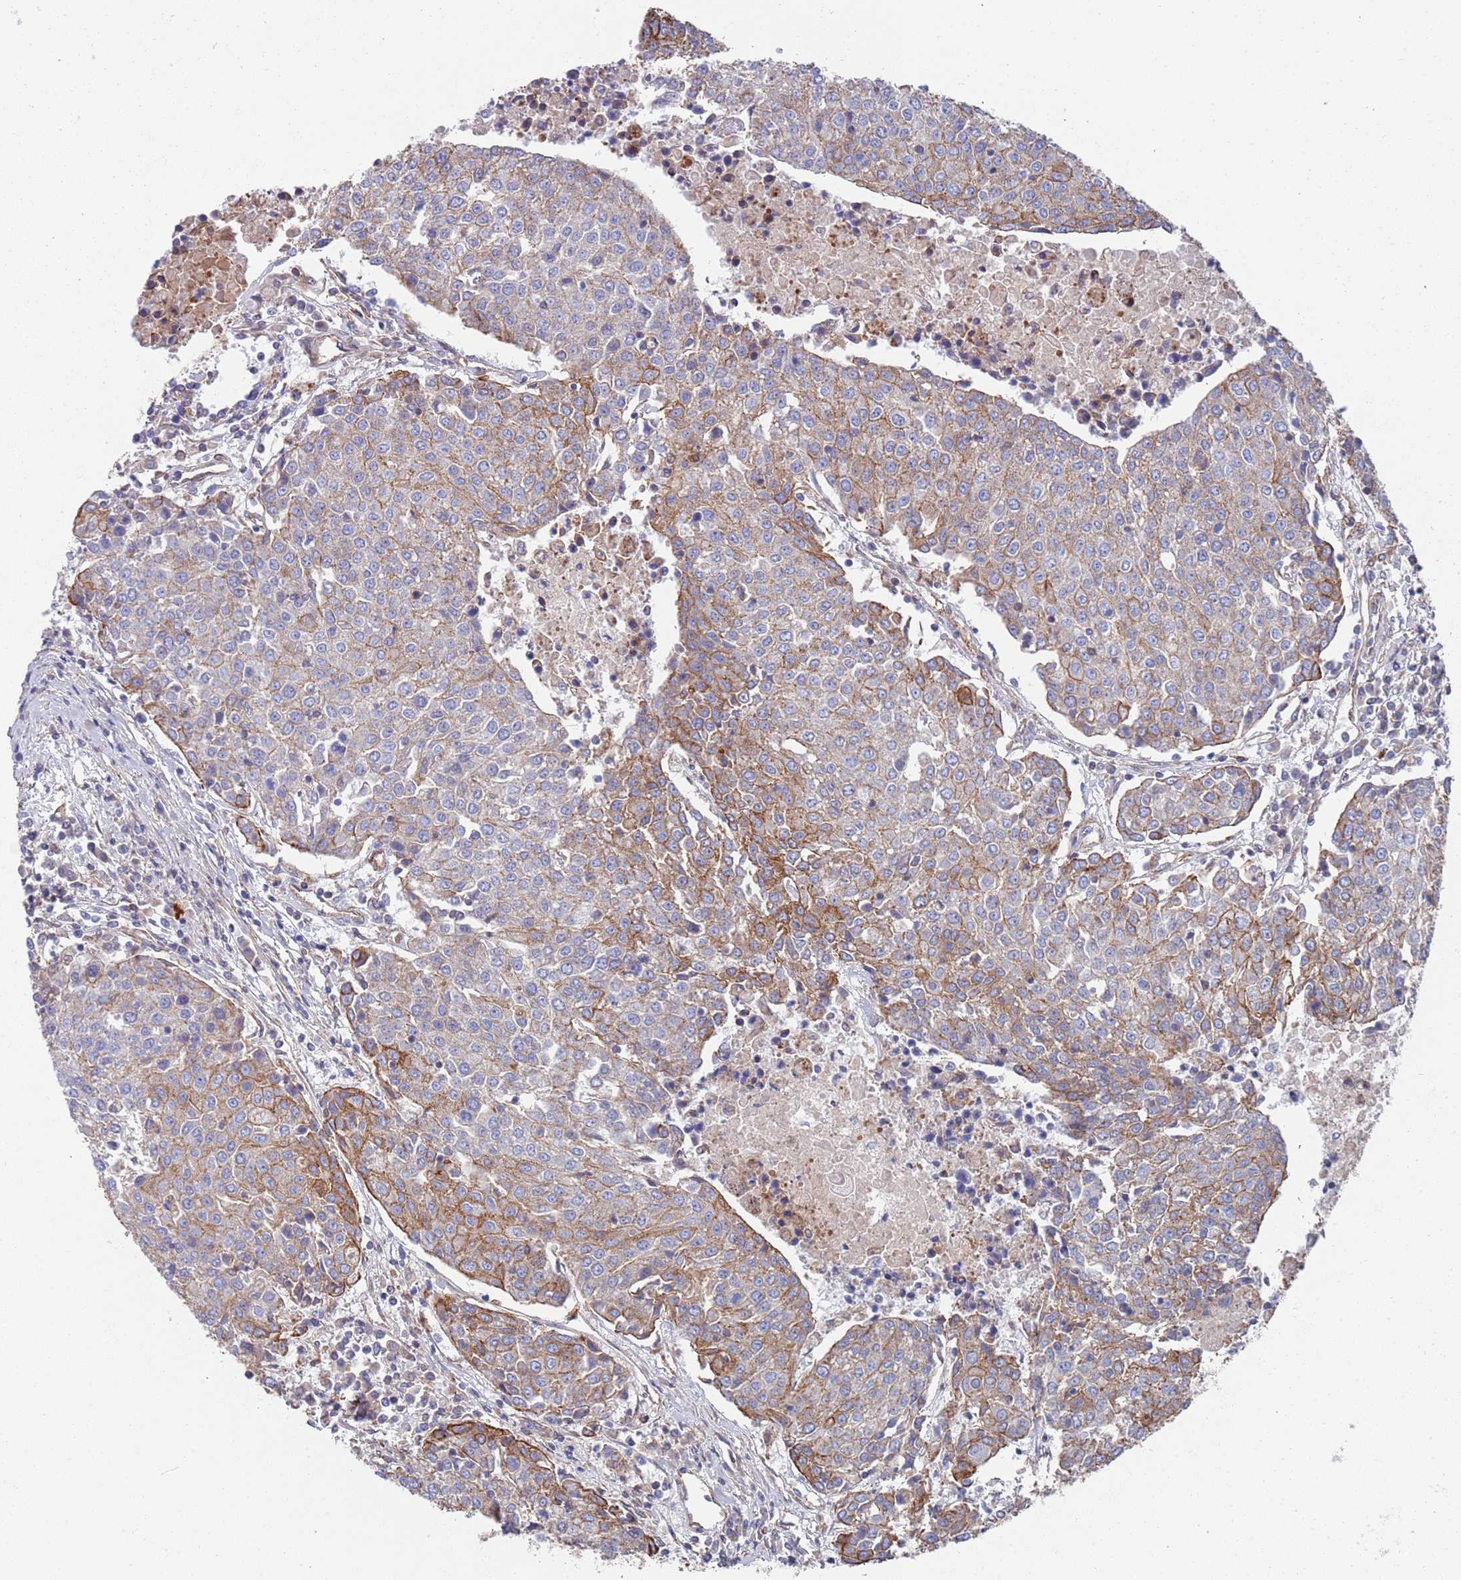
{"staining": {"intensity": "moderate", "quantity": "<25%", "location": "cytoplasmic/membranous"}, "tissue": "urothelial cancer", "cell_type": "Tumor cells", "image_type": "cancer", "snomed": [{"axis": "morphology", "description": "Urothelial carcinoma, High grade"}, {"axis": "topography", "description": "Urinary bladder"}], "caption": "A brown stain shows moderate cytoplasmic/membranous staining of a protein in urothelial cancer tumor cells.", "gene": "JAKMIP2", "patient": {"sex": "female", "age": 85}}